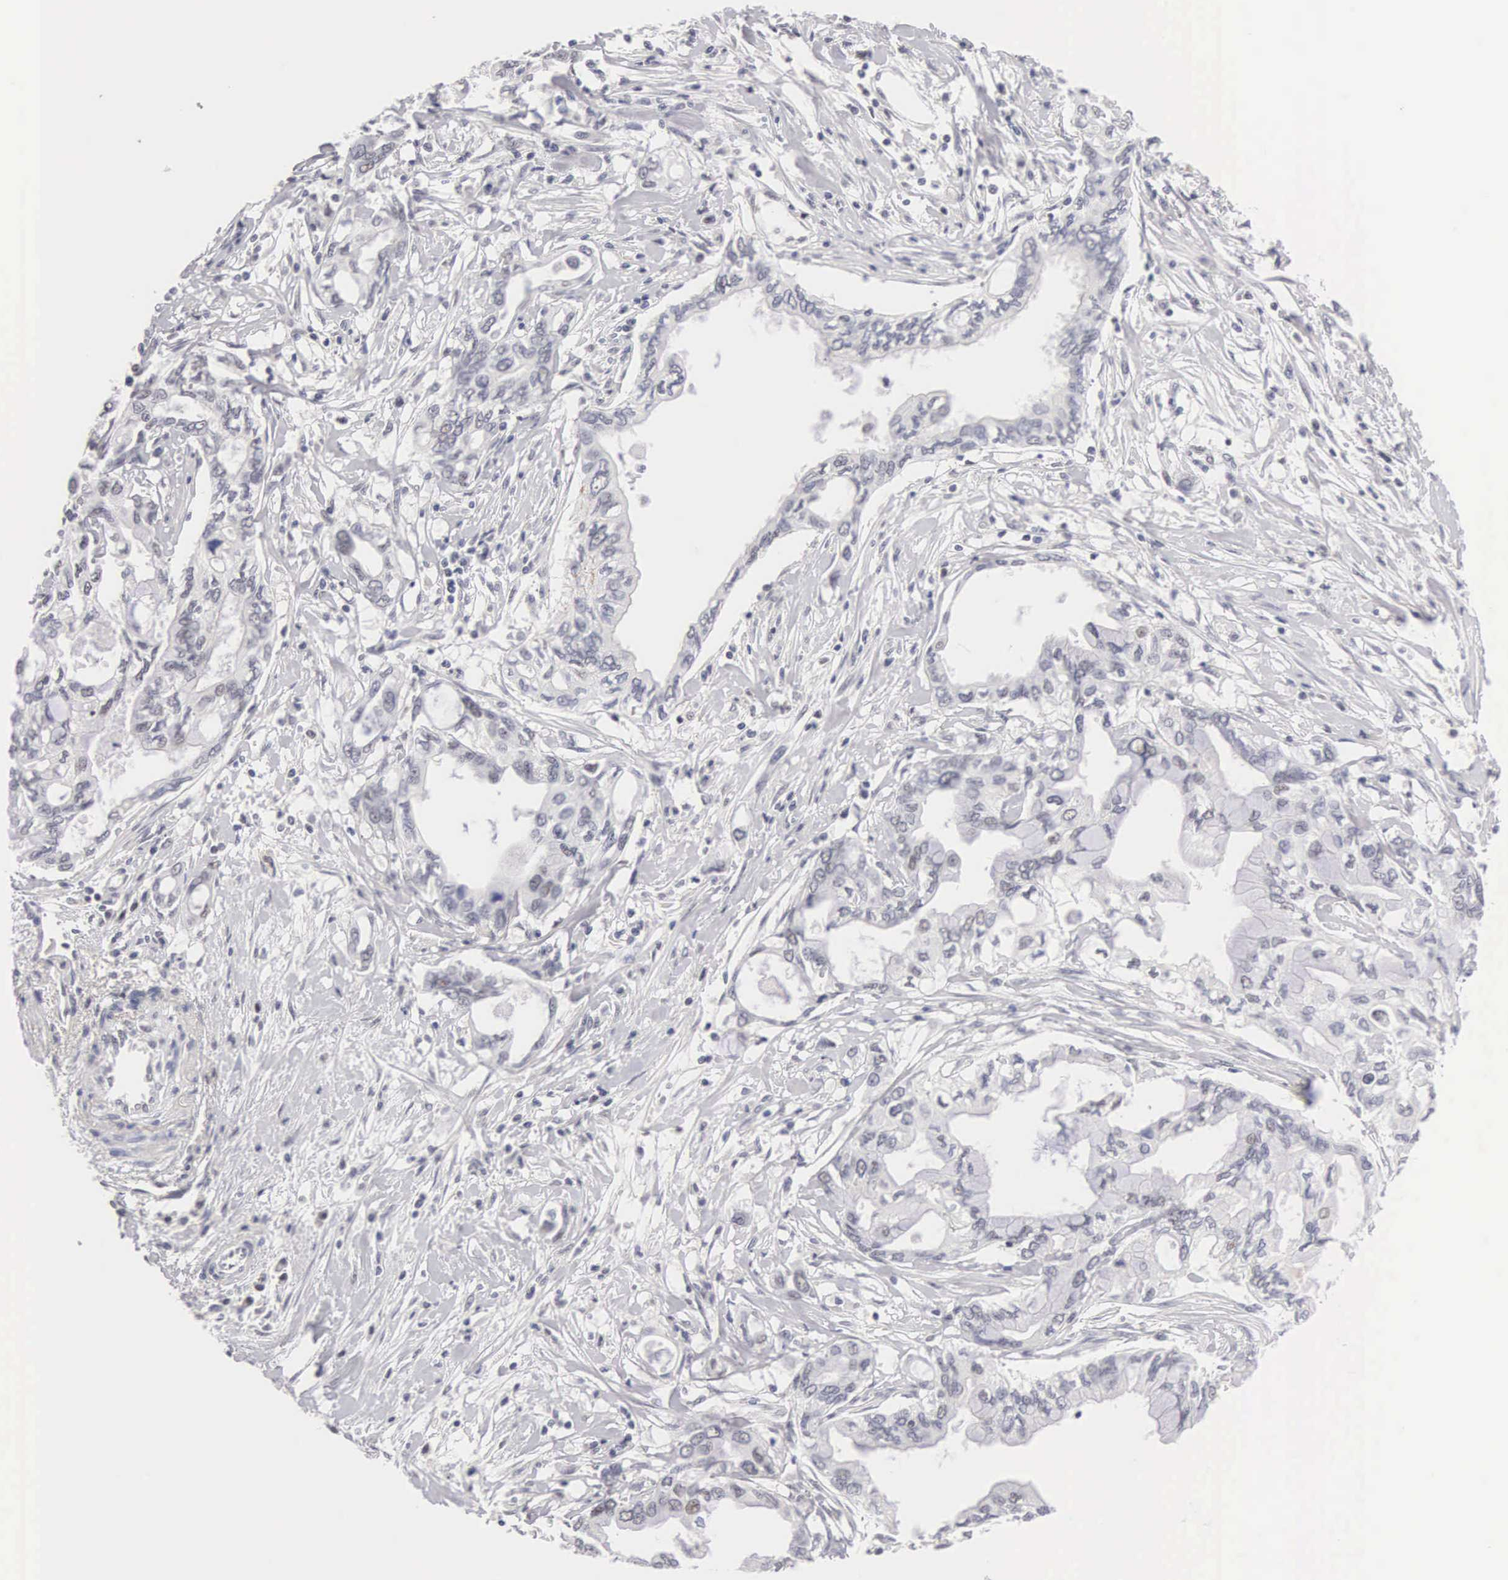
{"staining": {"intensity": "negative", "quantity": "none", "location": "none"}, "tissue": "pancreatic cancer", "cell_type": "Tumor cells", "image_type": "cancer", "snomed": [{"axis": "morphology", "description": "Adenocarcinoma, NOS"}, {"axis": "topography", "description": "Pancreas"}], "caption": "Immunohistochemistry (IHC) of human adenocarcinoma (pancreatic) demonstrates no expression in tumor cells. Brightfield microscopy of IHC stained with DAB (brown) and hematoxylin (blue), captured at high magnification.", "gene": "FAM47A", "patient": {"sex": "female", "age": 57}}